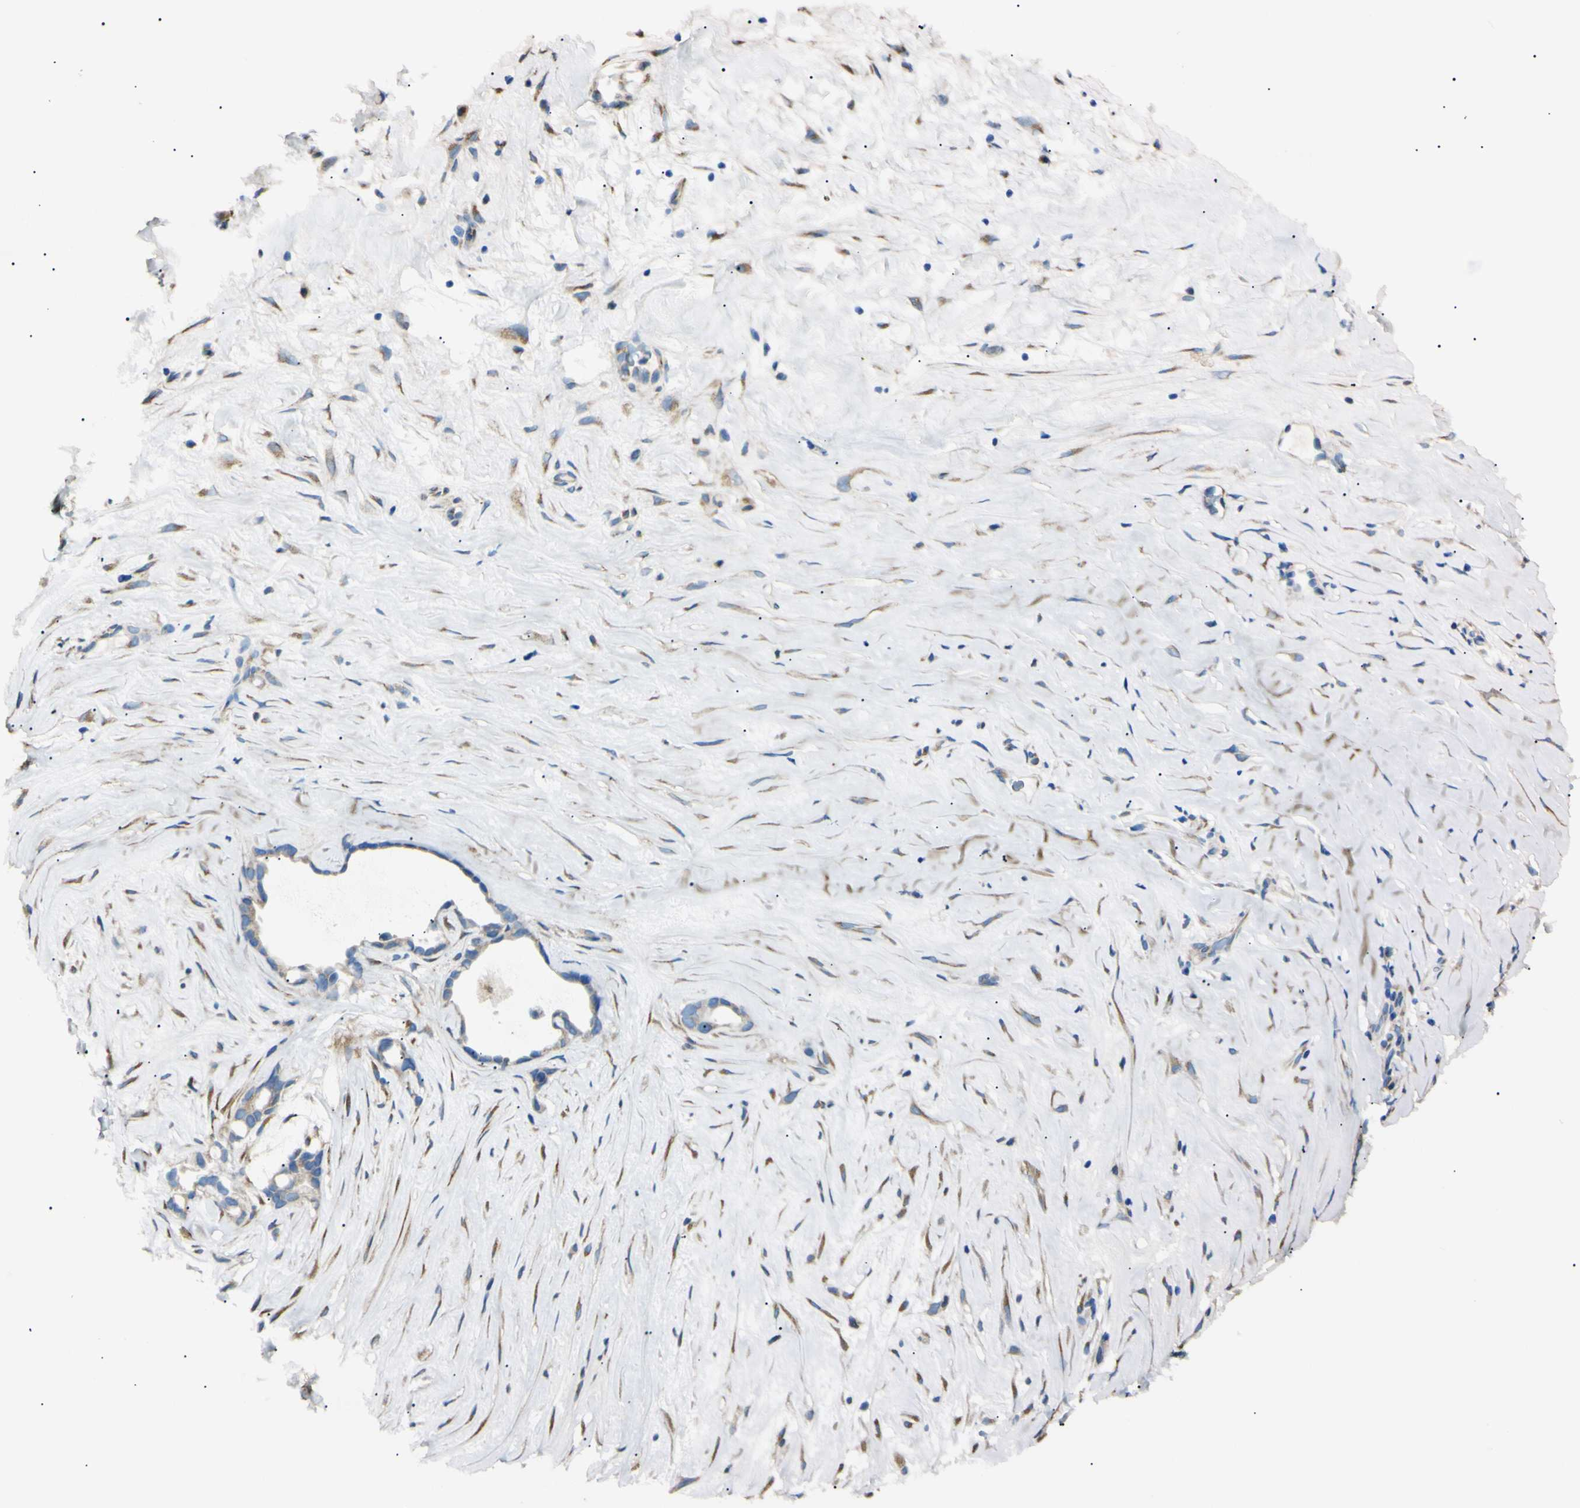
{"staining": {"intensity": "weak", "quantity": "<25%", "location": "cytoplasmic/membranous"}, "tissue": "liver cancer", "cell_type": "Tumor cells", "image_type": "cancer", "snomed": [{"axis": "morphology", "description": "Cholangiocarcinoma"}, {"axis": "topography", "description": "Liver"}], "caption": "DAB immunohistochemical staining of human liver cancer reveals no significant positivity in tumor cells.", "gene": "IER3IP1", "patient": {"sex": "female", "age": 65}}